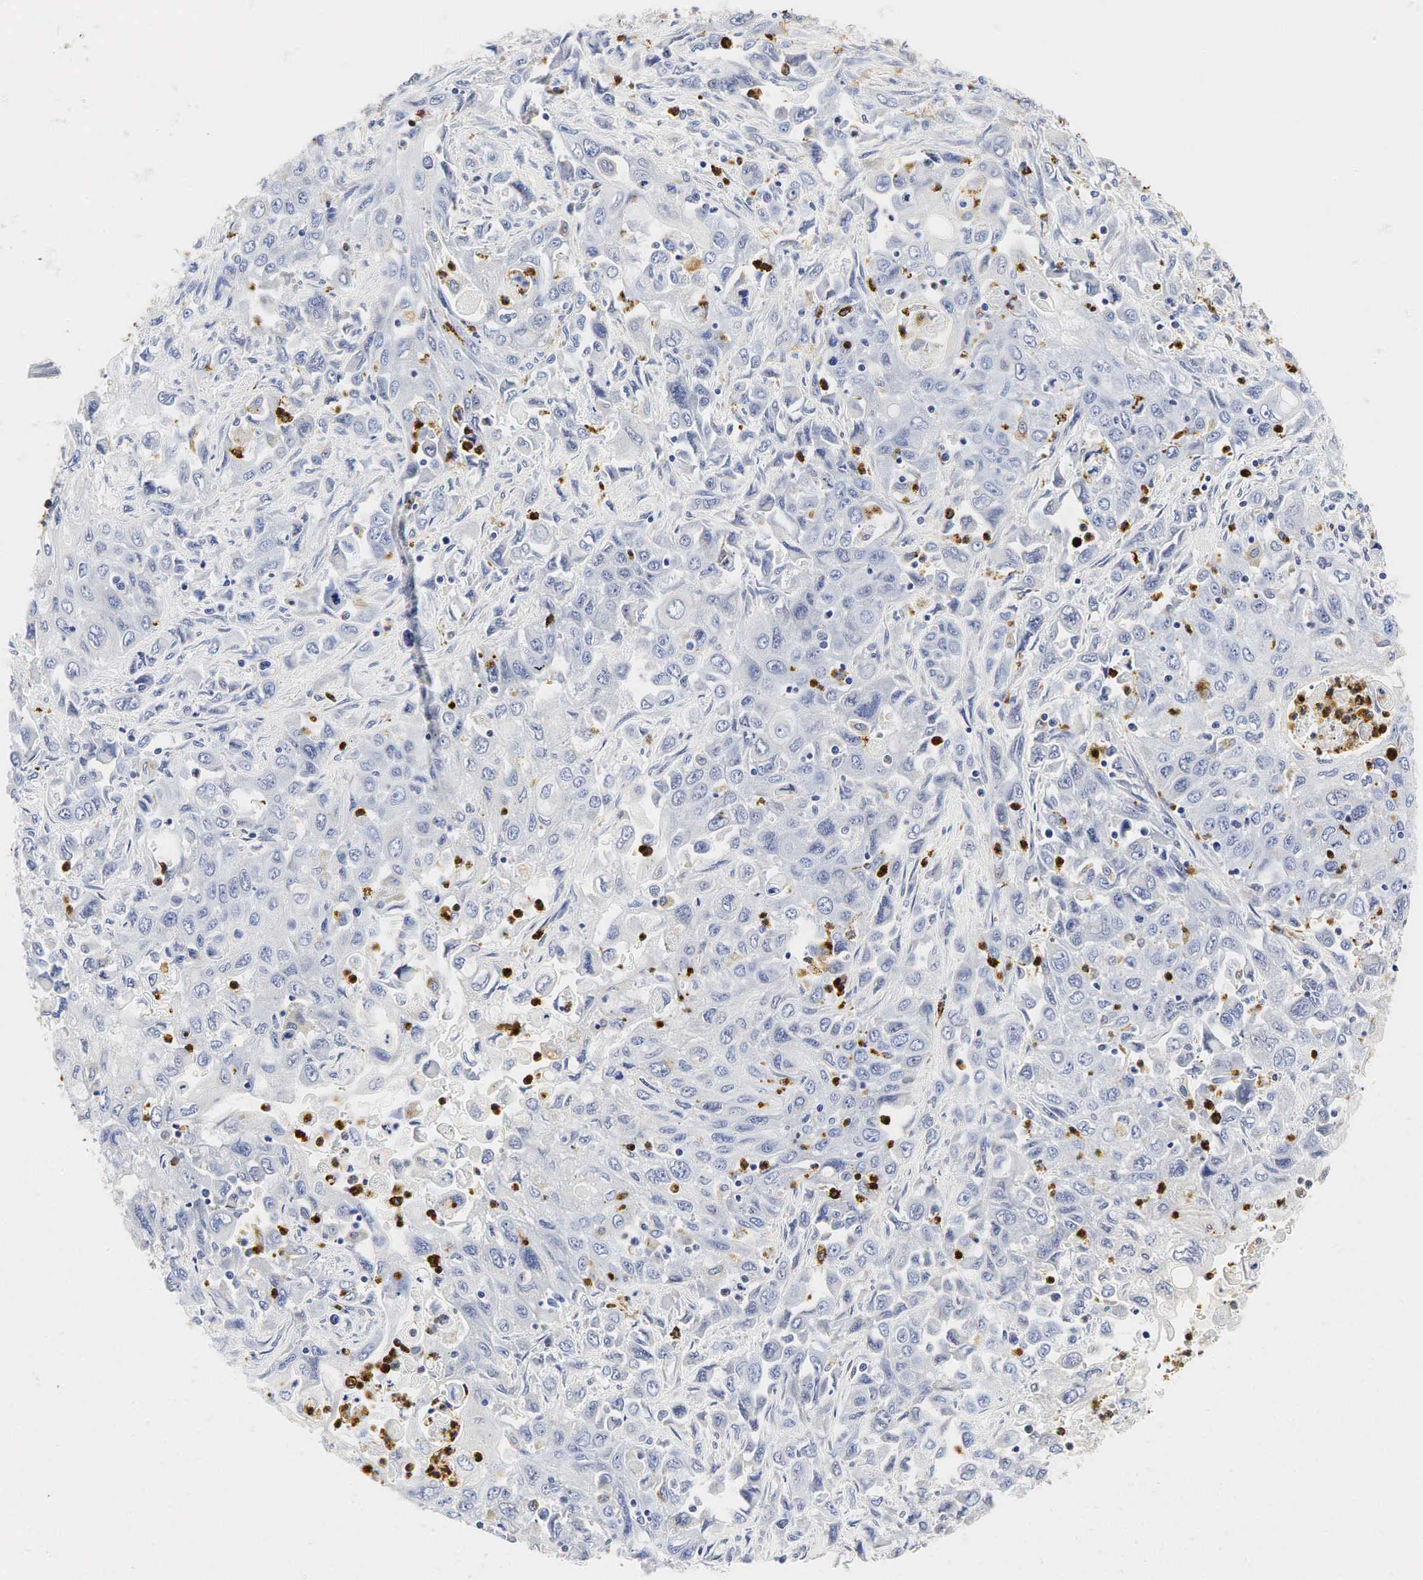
{"staining": {"intensity": "negative", "quantity": "none", "location": "none"}, "tissue": "pancreatic cancer", "cell_type": "Tumor cells", "image_type": "cancer", "snomed": [{"axis": "morphology", "description": "Adenocarcinoma, NOS"}, {"axis": "topography", "description": "Pancreas"}], "caption": "High magnification brightfield microscopy of pancreatic cancer stained with DAB (3,3'-diaminobenzidine) (brown) and counterstained with hematoxylin (blue): tumor cells show no significant expression. (Stains: DAB (3,3'-diaminobenzidine) IHC with hematoxylin counter stain, Microscopy: brightfield microscopy at high magnification).", "gene": "LYZ", "patient": {"sex": "male", "age": 70}}